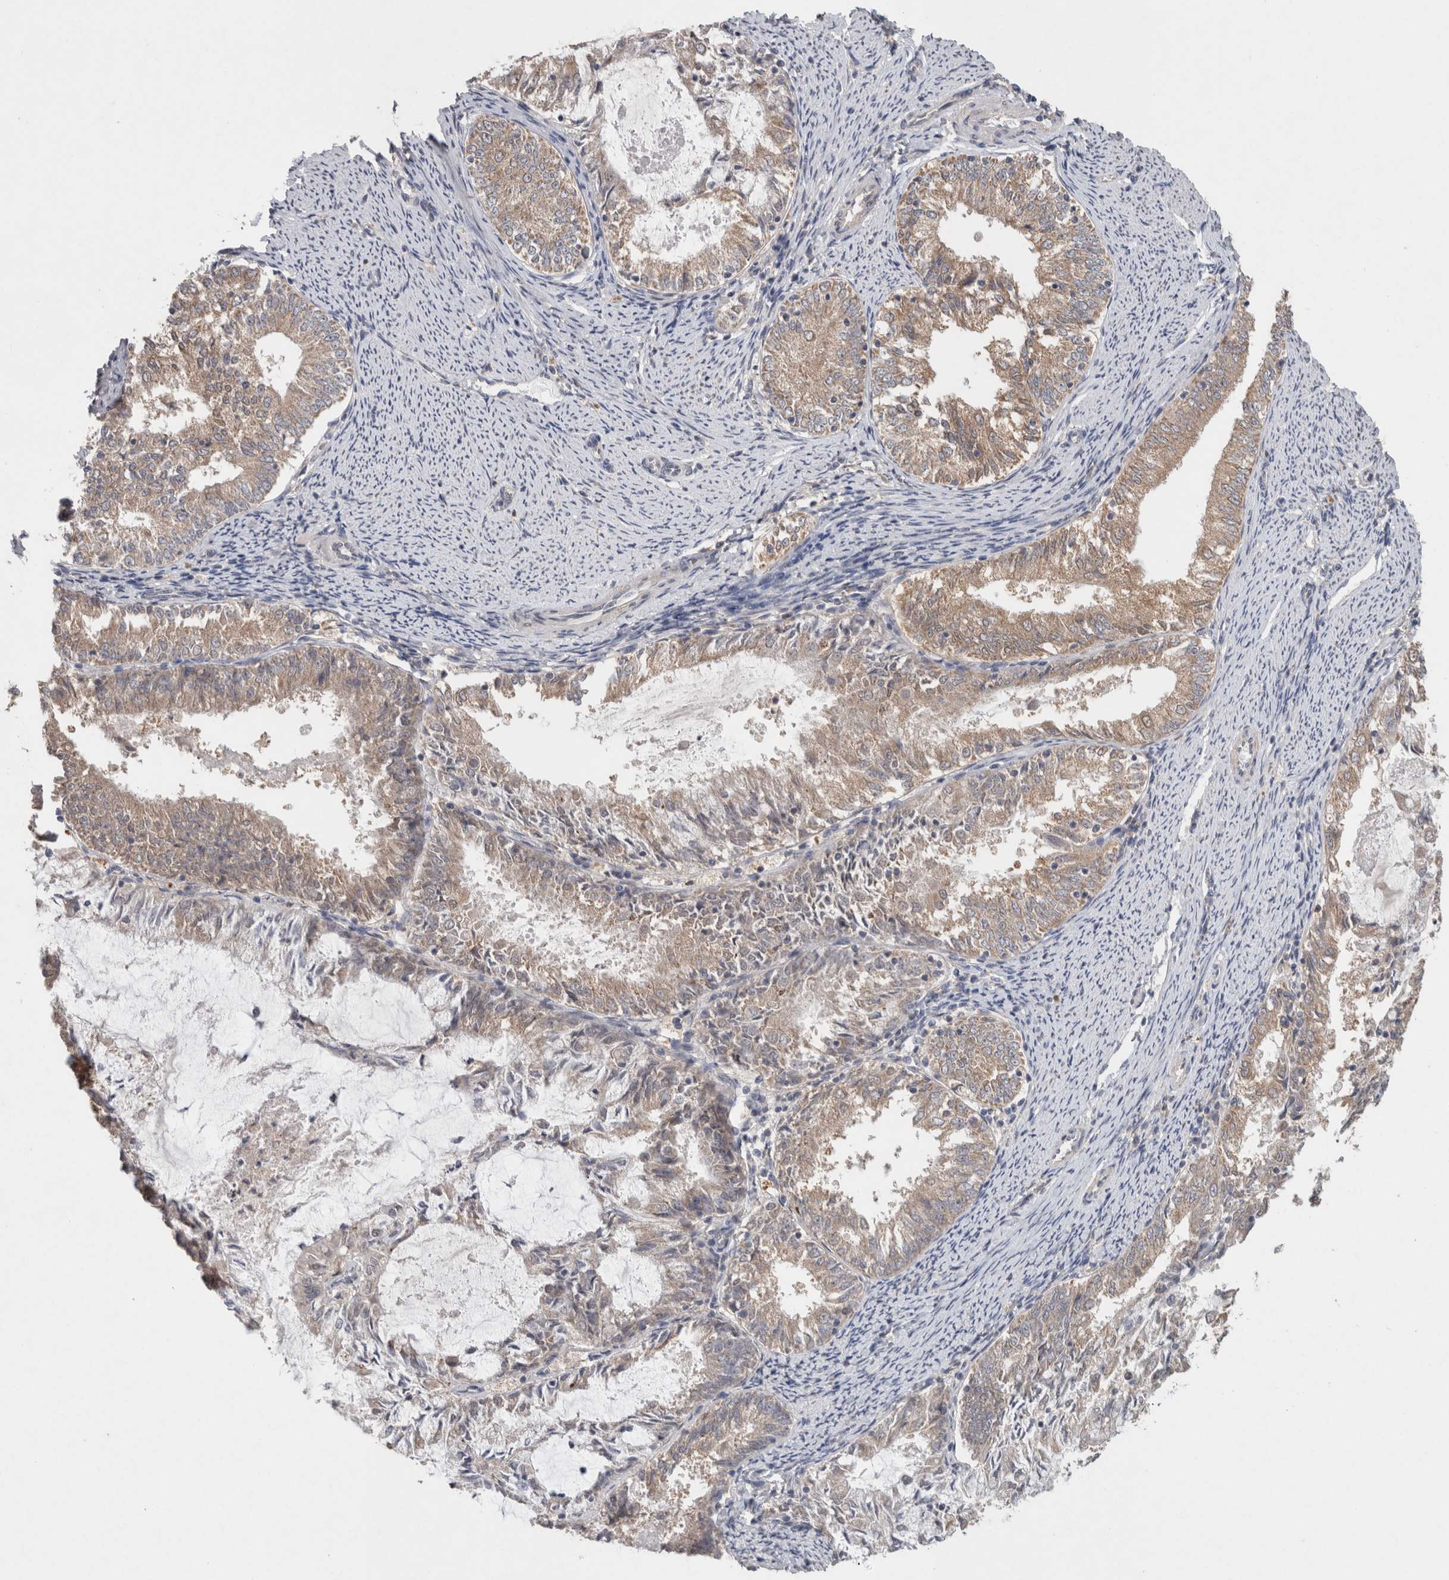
{"staining": {"intensity": "moderate", "quantity": ">75%", "location": "cytoplasmic/membranous"}, "tissue": "endometrial cancer", "cell_type": "Tumor cells", "image_type": "cancer", "snomed": [{"axis": "morphology", "description": "Adenocarcinoma, NOS"}, {"axis": "topography", "description": "Endometrium"}], "caption": "Immunohistochemical staining of human endometrial cancer reveals medium levels of moderate cytoplasmic/membranous positivity in approximately >75% of tumor cells.", "gene": "RAB14", "patient": {"sex": "female", "age": 57}}